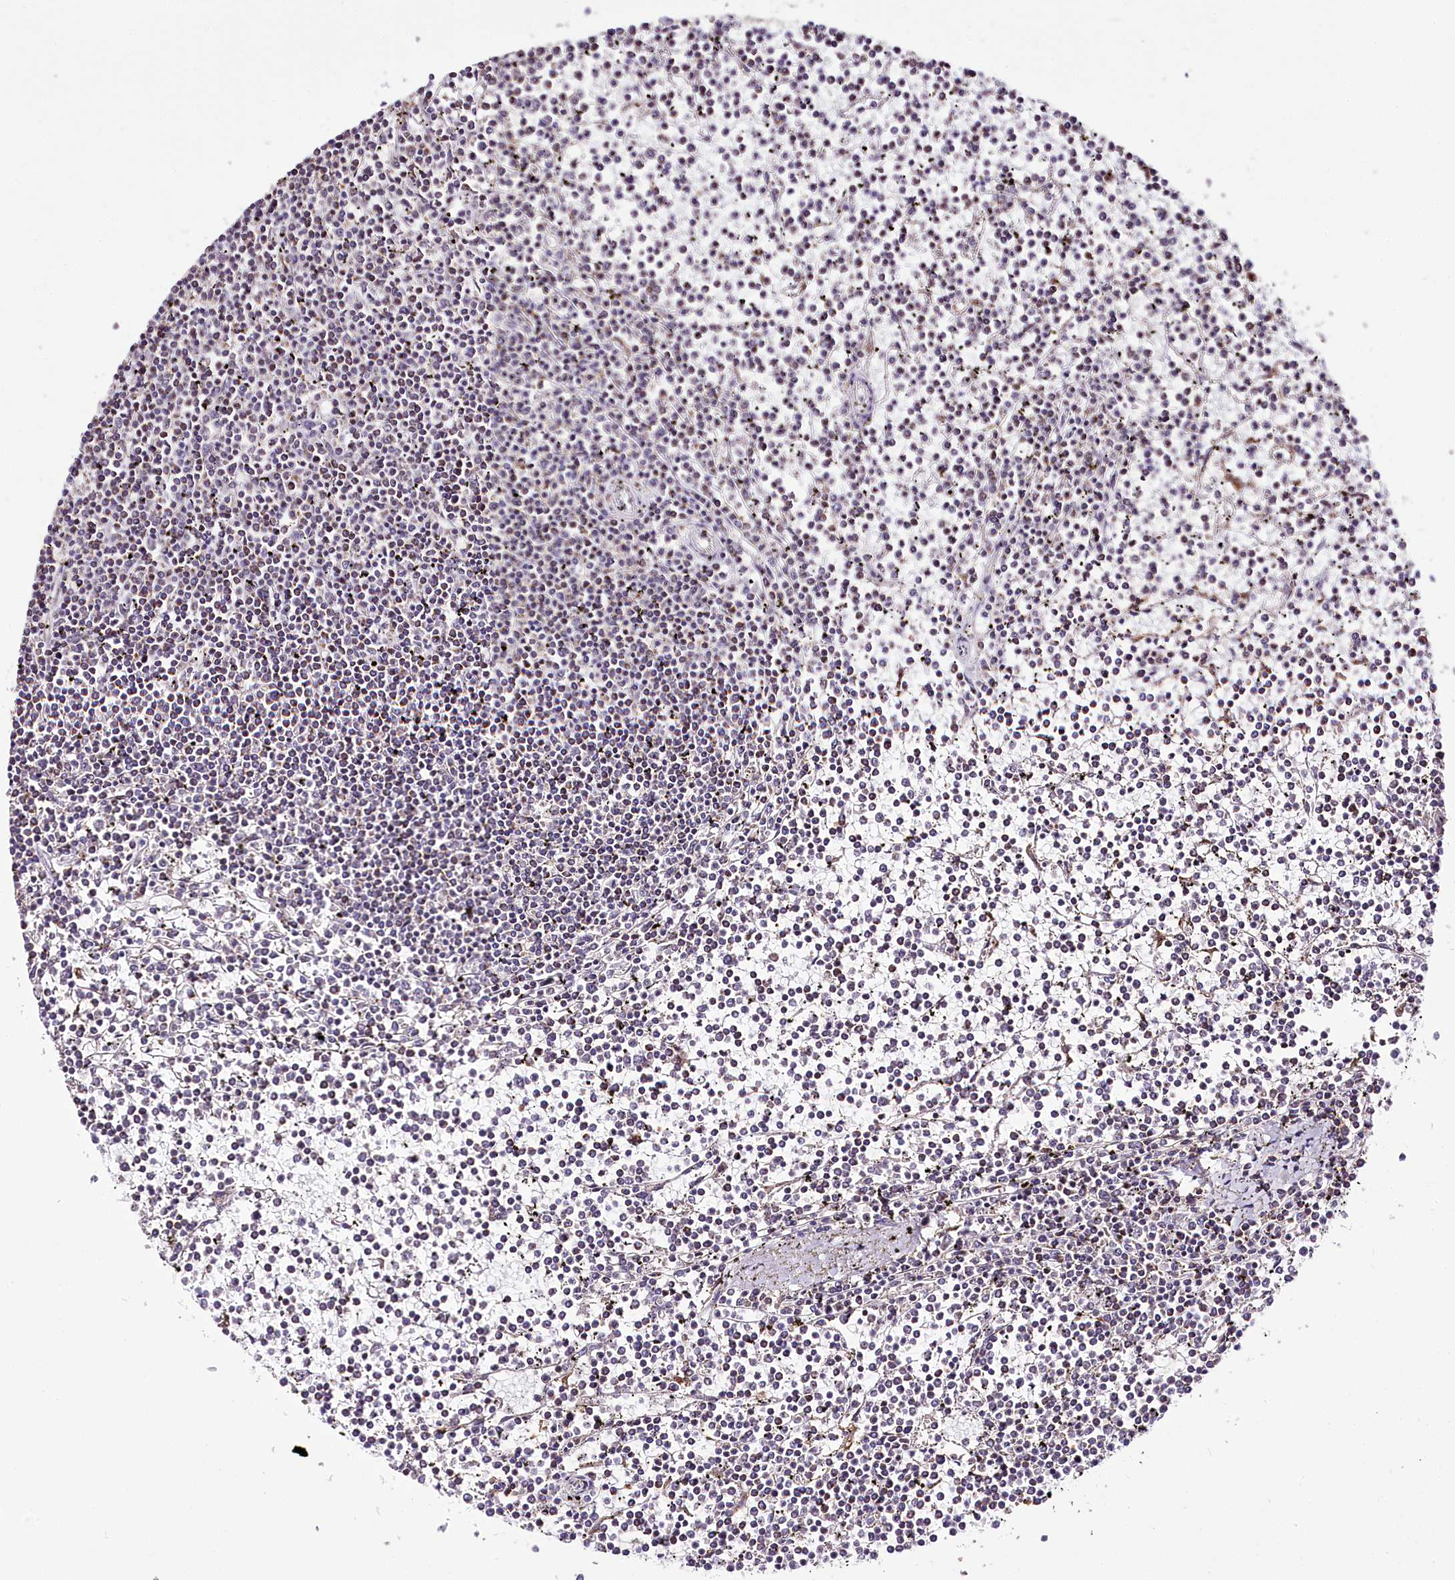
{"staining": {"intensity": "negative", "quantity": "none", "location": "none"}, "tissue": "lymphoma", "cell_type": "Tumor cells", "image_type": "cancer", "snomed": [{"axis": "morphology", "description": "Malignant lymphoma, non-Hodgkin's type, Low grade"}, {"axis": "topography", "description": "Spleen"}], "caption": "Tumor cells are negative for protein expression in human lymphoma.", "gene": "ZNF226", "patient": {"sex": "female", "age": 19}}